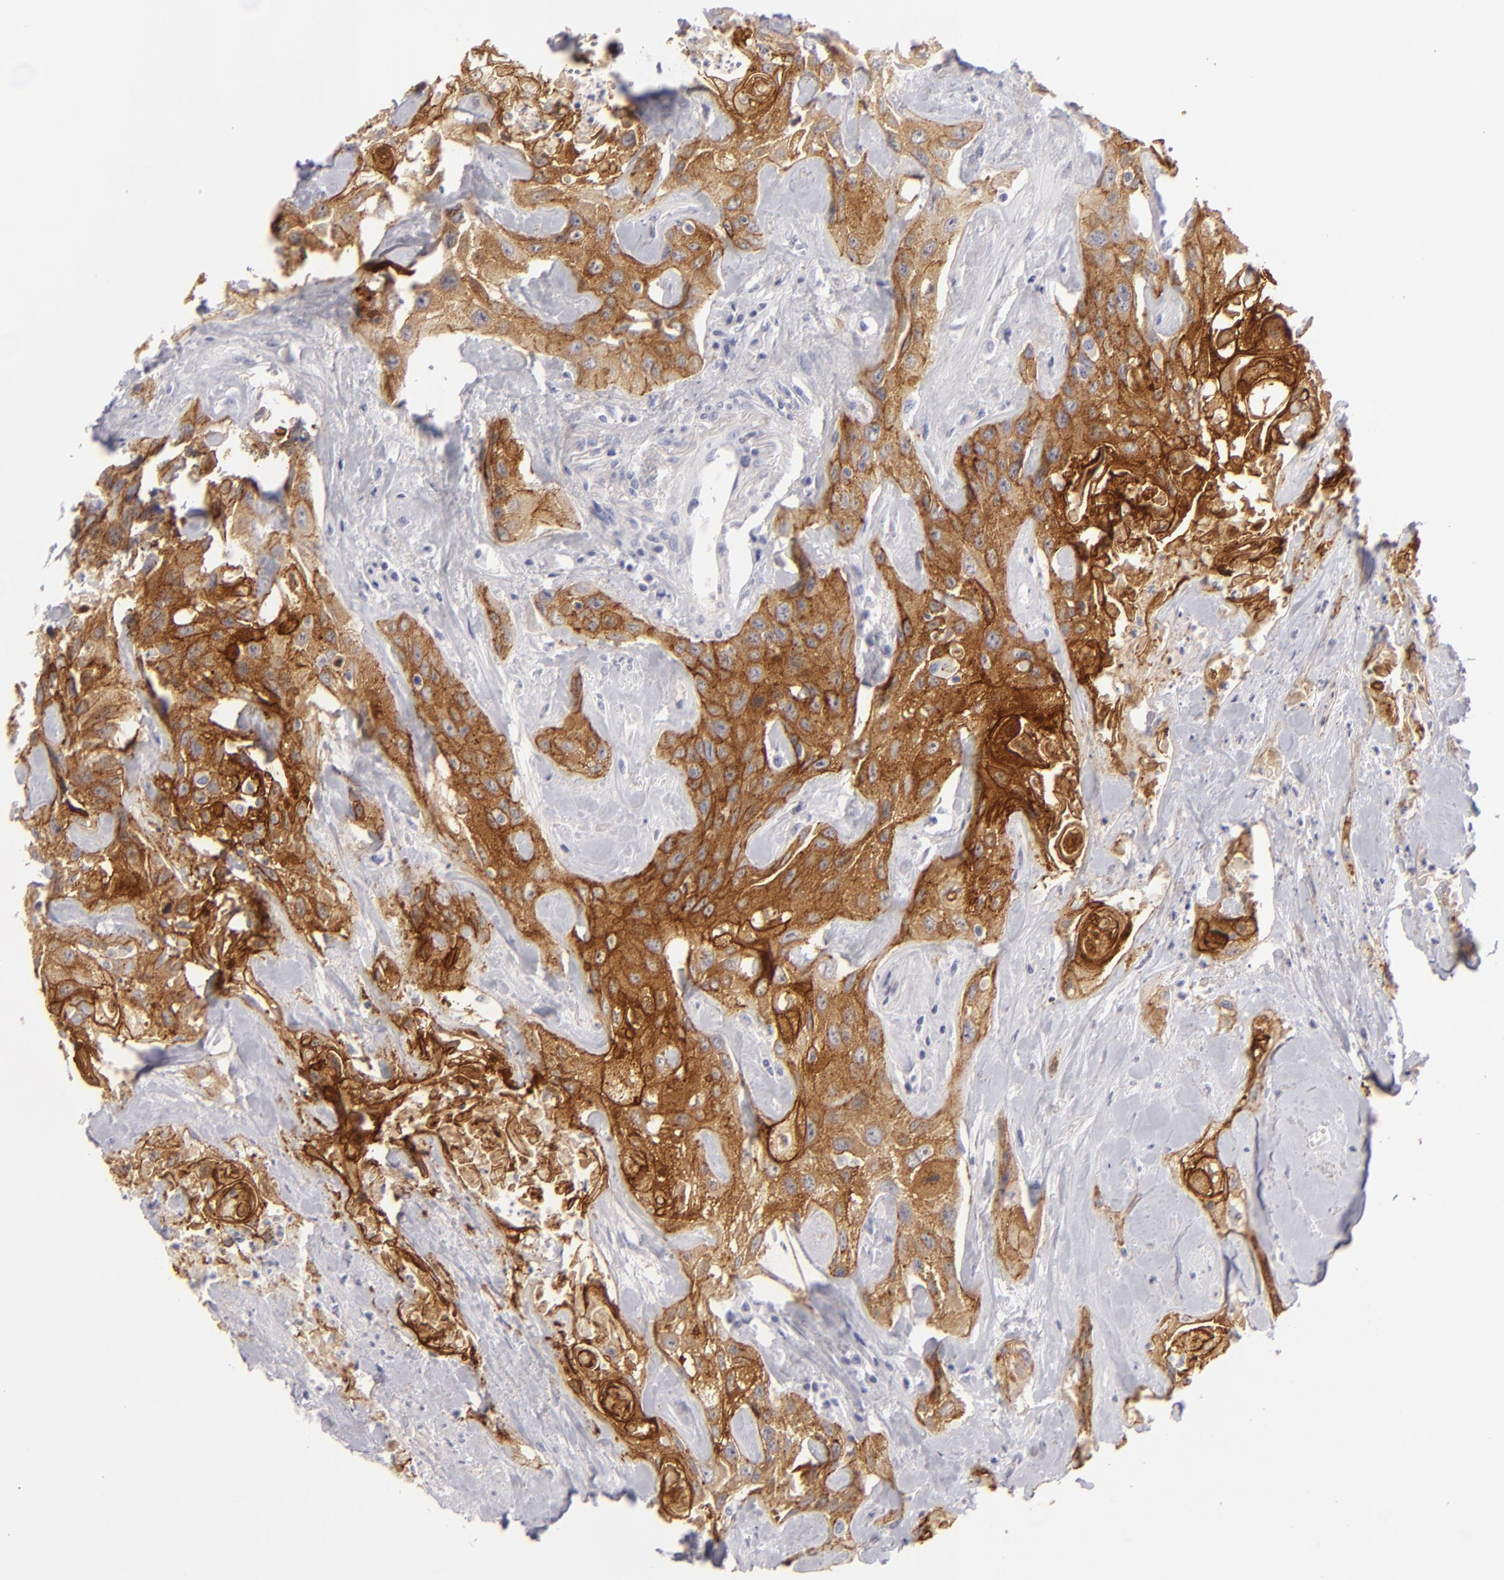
{"staining": {"intensity": "strong", "quantity": ">75%", "location": "cytoplasmic/membranous"}, "tissue": "urothelial cancer", "cell_type": "Tumor cells", "image_type": "cancer", "snomed": [{"axis": "morphology", "description": "Urothelial carcinoma, High grade"}, {"axis": "topography", "description": "Urinary bladder"}], "caption": "High-grade urothelial carcinoma stained with a brown dye displays strong cytoplasmic/membranous positive expression in approximately >75% of tumor cells.", "gene": "JUP", "patient": {"sex": "female", "age": 84}}